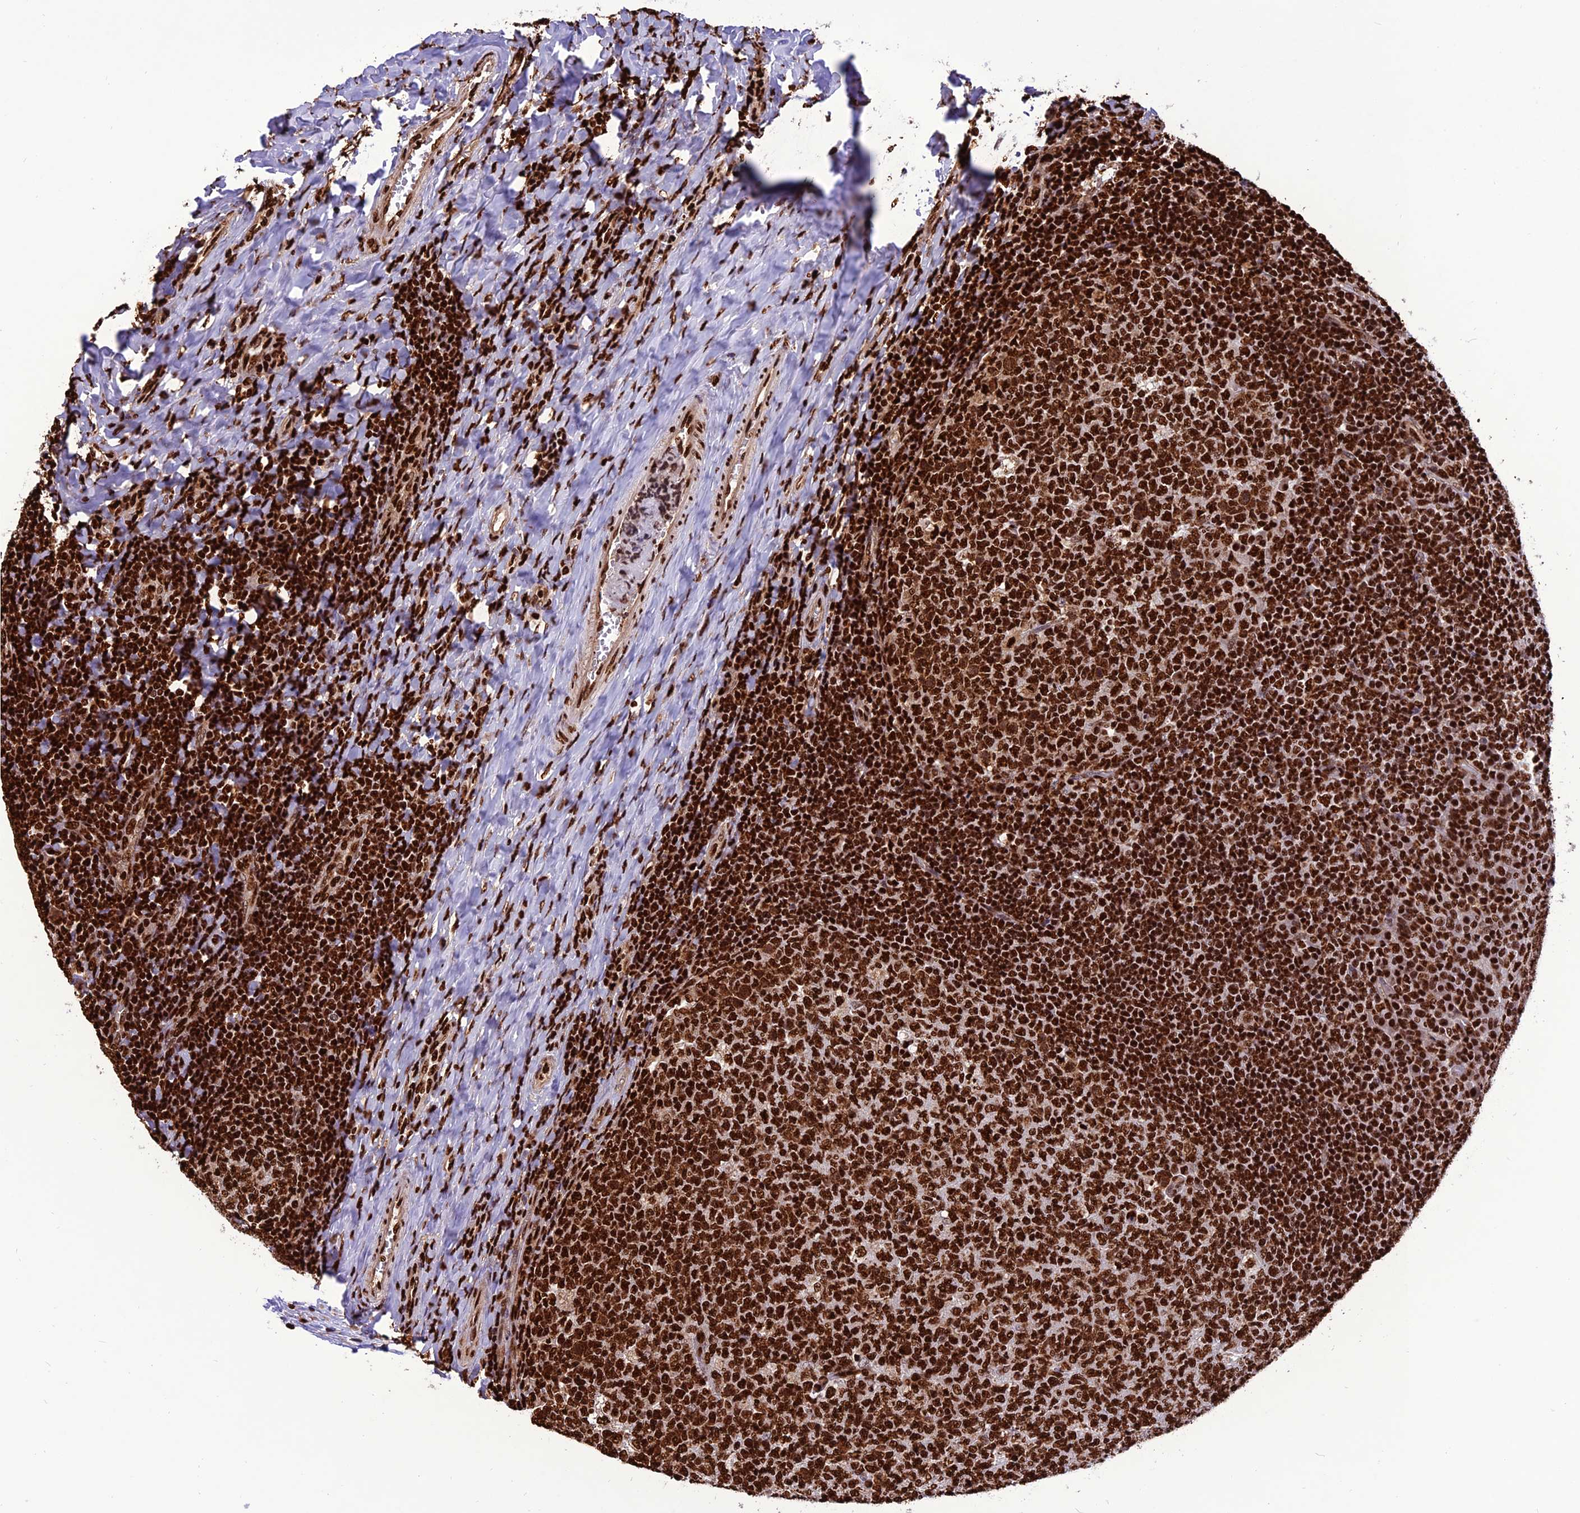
{"staining": {"intensity": "strong", "quantity": ">75%", "location": "nuclear"}, "tissue": "tonsil", "cell_type": "Germinal center cells", "image_type": "normal", "snomed": [{"axis": "morphology", "description": "Normal tissue, NOS"}, {"axis": "topography", "description": "Tonsil"}], "caption": "DAB (3,3'-diaminobenzidine) immunohistochemical staining of normal tonsil displays strong nuclear protein staining in approximately >75% of germinal center cells. The staining was performed using DAB (3,3'-diaminobenzidine) to visualize the protein expression in brown, while the nuclei were stained in blue with hematoxylin (Magnification: 20x).", "gene": "INO80E", "patient": {"sex": "female", "age": 19}}